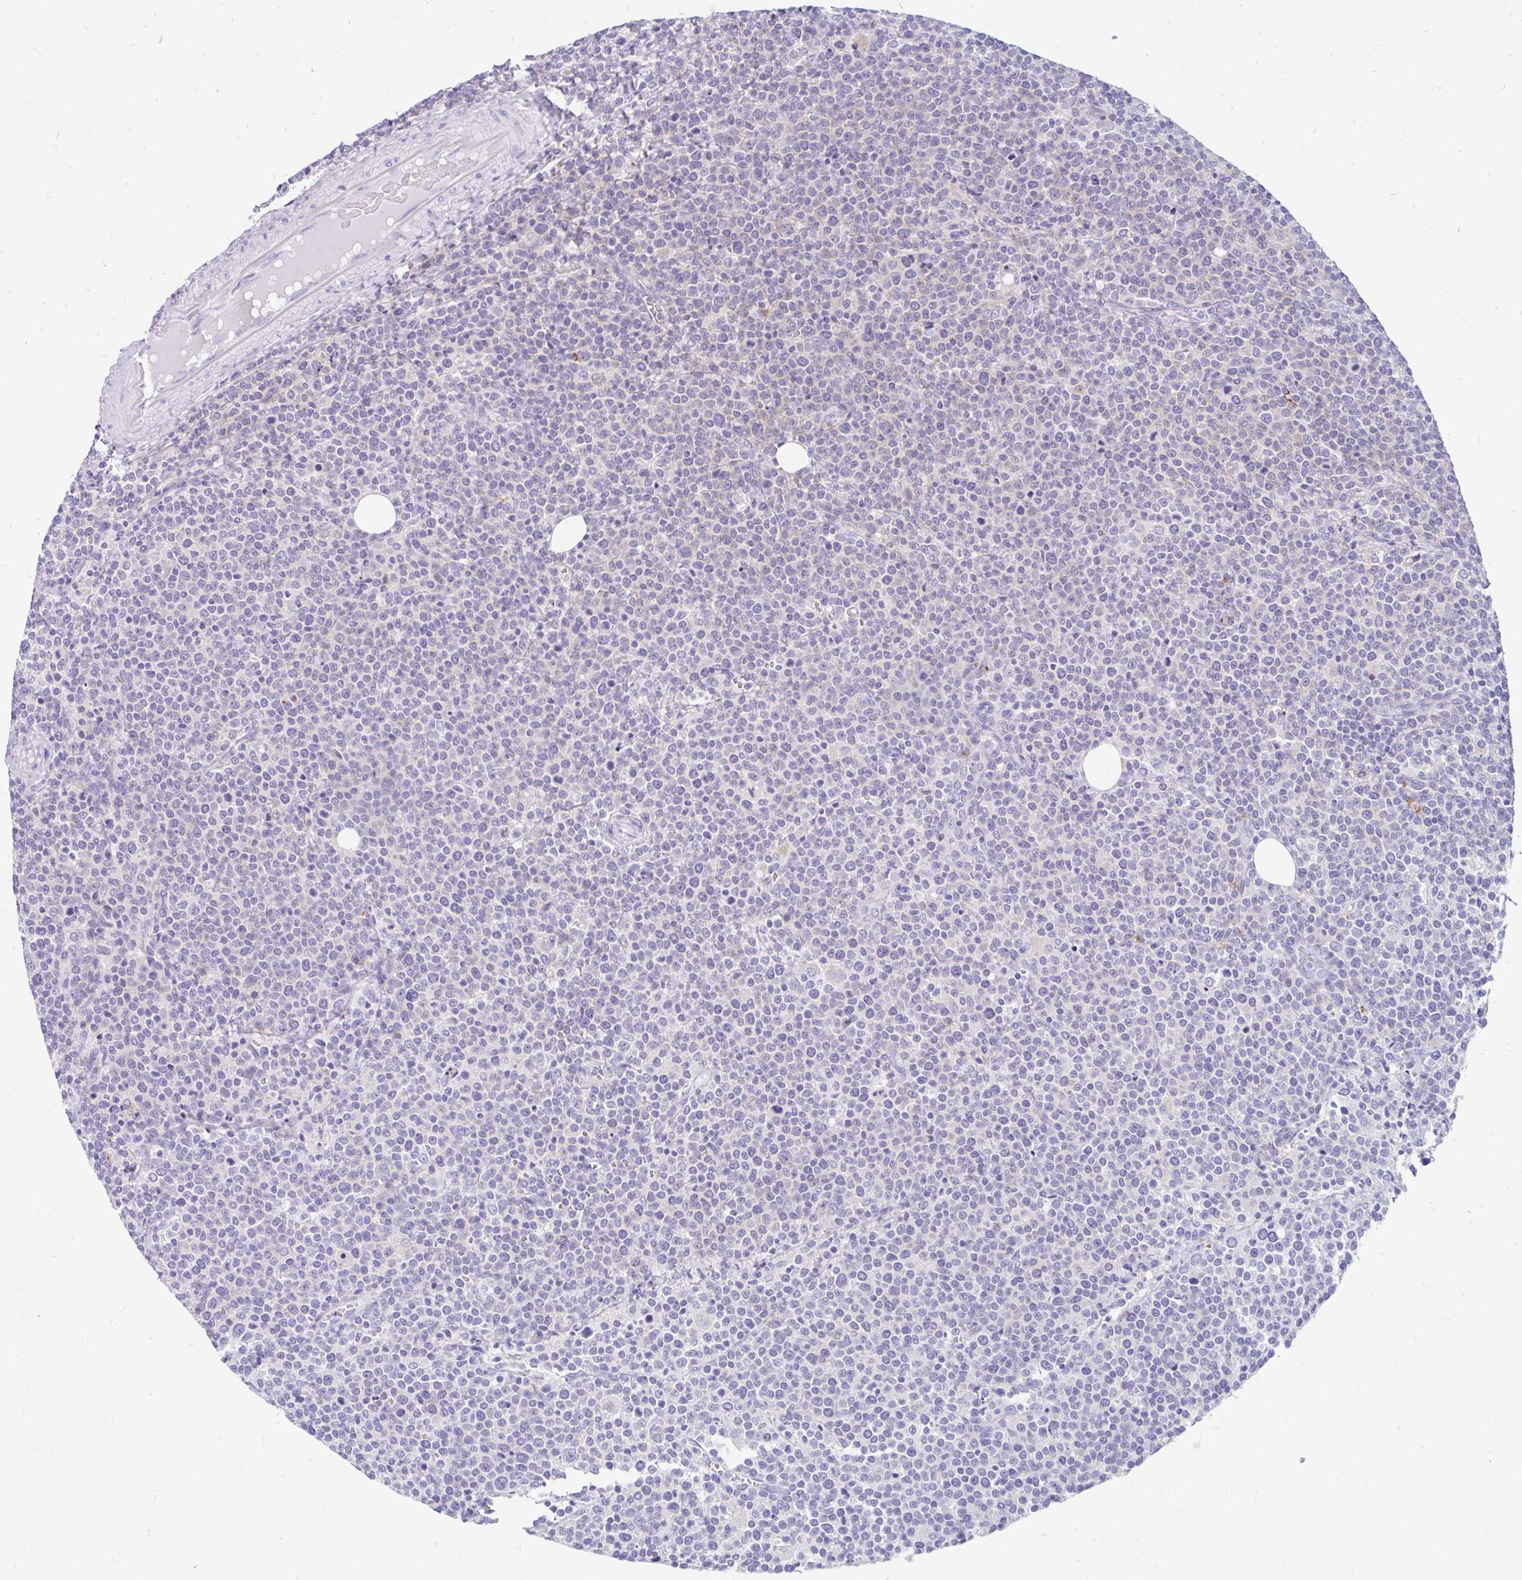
{"staining": {"intensity": "negative", "quantity": "none", "location": "none"}, "tissue": "lymphoma", "cell_type": "Tumor cells", "image_type": "cancer", "snomed": [{"axis": "morphology", "description": "Malignant lymphoma, non-Hodgkin's type, High grade"}, {"axis": "topography", "description": "Lymph node"}], "caption": "DAB (3,3'-diaminobenzidine) immunohistochemical staining of human lymphoma exhibits no significant positivity in tumor cells.", "gene": "KIAA2013", "patient": {"sex": "male", "age": 61}}